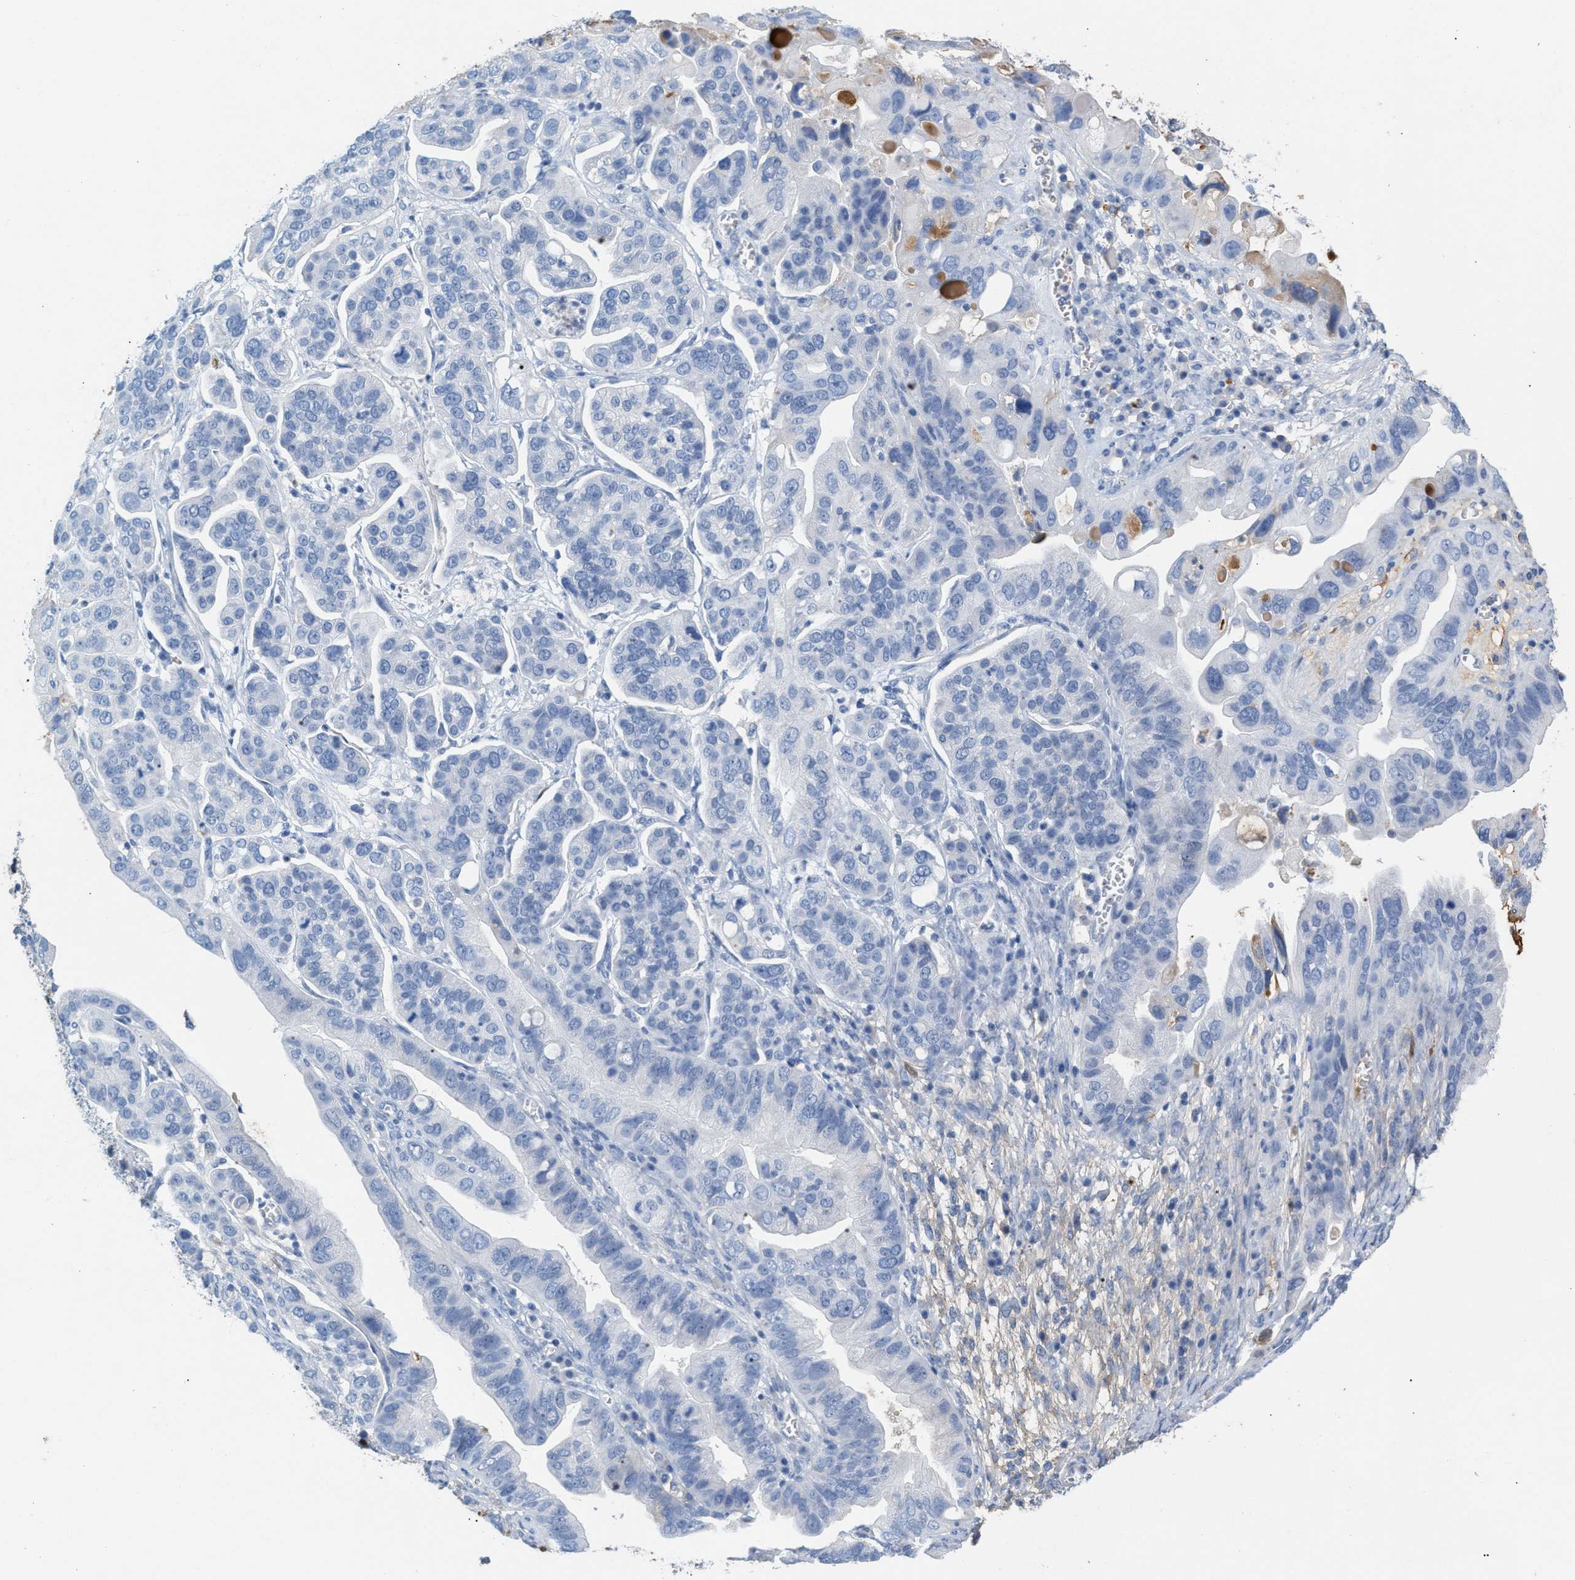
{"staining": {"intensity": "negative", "quantity": "none", "location": "none"}, "tissue": "ovarian cancer", "cell_type": "Tumor cells", "image_type": "cancer", "snomed": [{"axis": "morphology", "description": "Cystadenocarcinoma, serous, NOS"}, {"axis": "topography", "description": "Ovary"}], "caption": "The micrograph exhibits no significant expression in tumor cells of ovarian serous cystadenocarcinoma.", "gene": "APOH", "patient": {"sex": "female", "age": 56}}